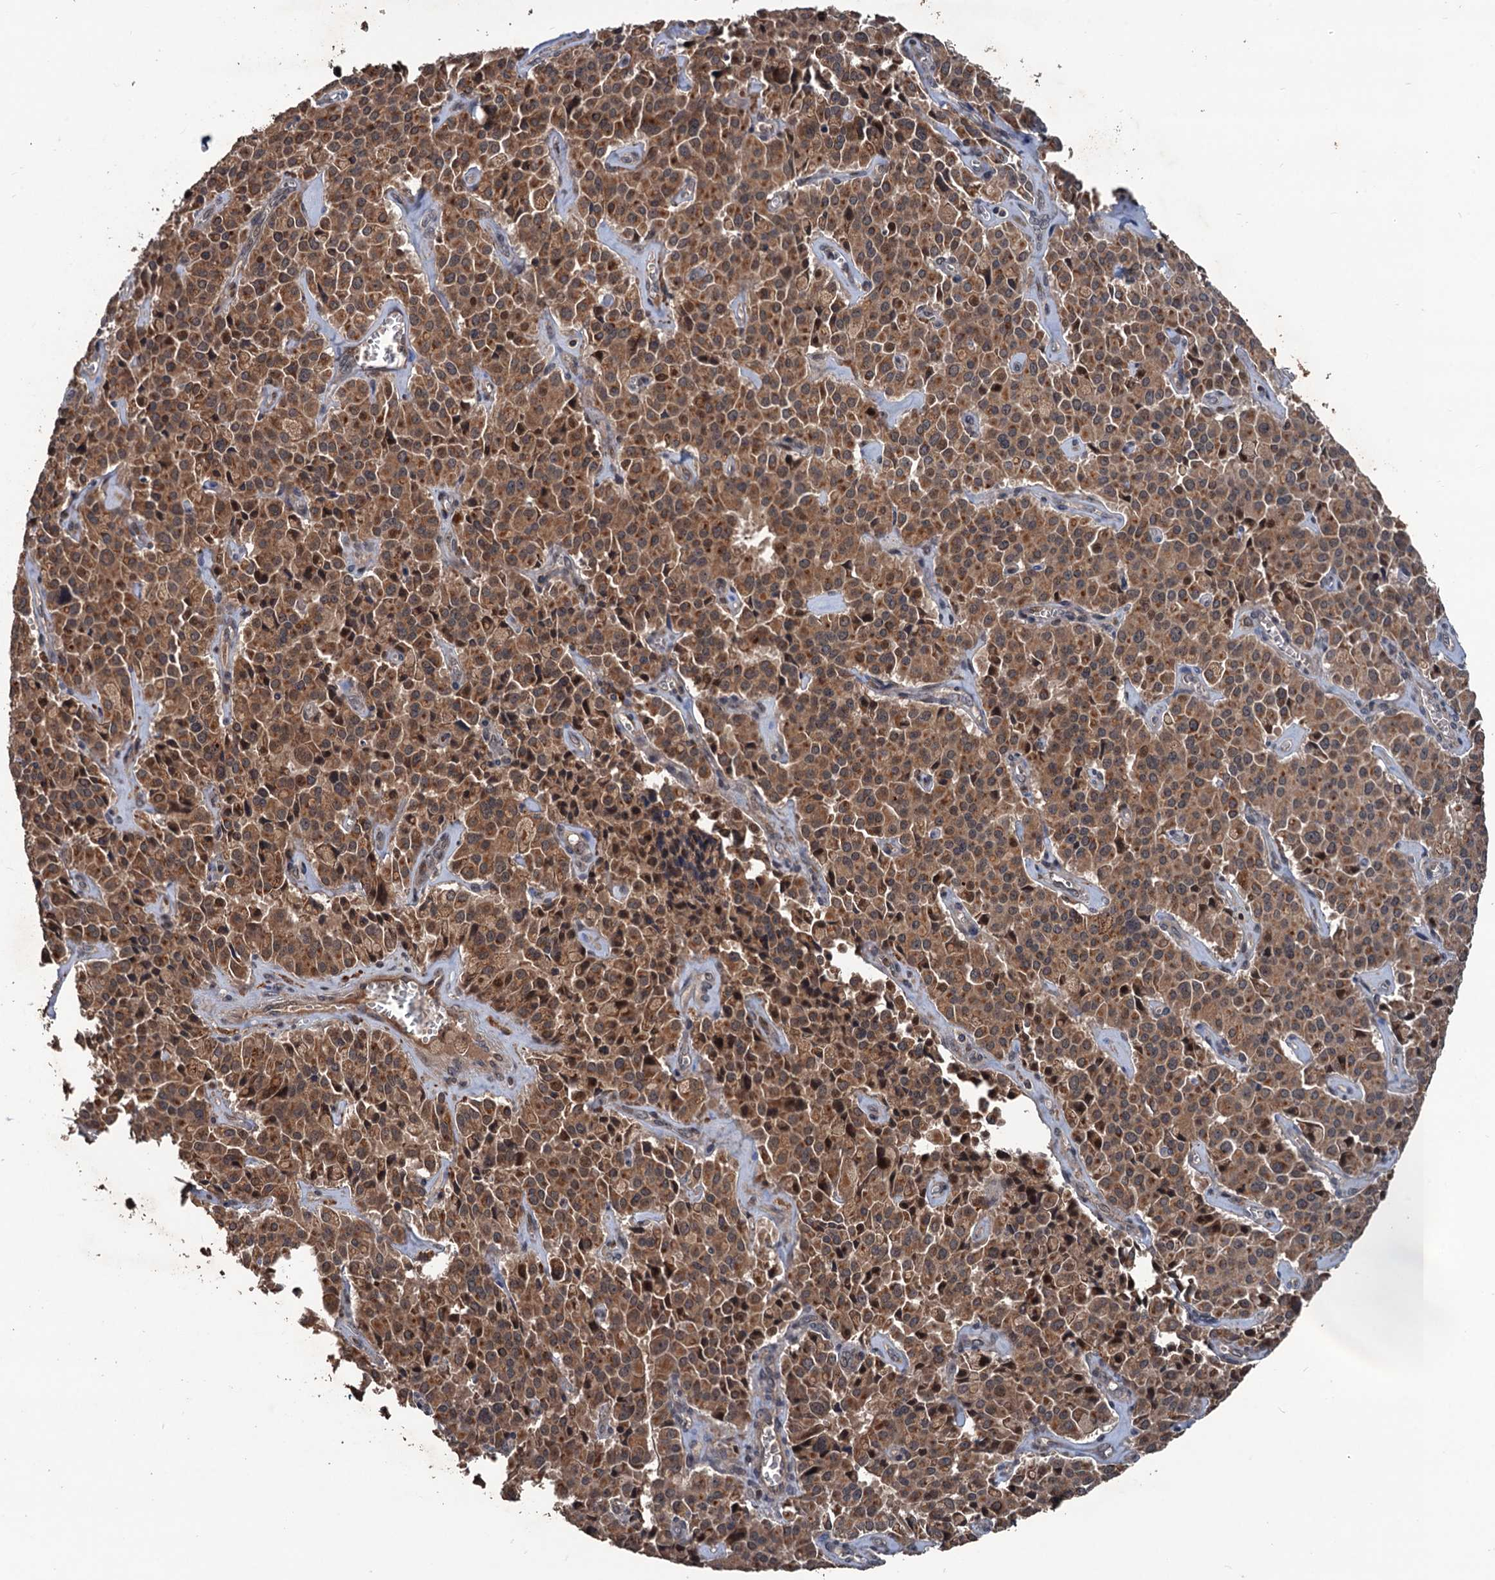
{"staining": {"intensity": "moderate", "quantity": ">75%", "location": "cytoplasmic/membranous"}, "tissue": "pancreatic cancer", "cell_type": "Tumor cells", "image_type": "cancer", "snomed": [{"axis": "morphology", "description": "Adenocarcinoma, NOS"}, {"axis": "topography", "description": "Pancreas"}], "caption": "Moderate cytoplasmic/membranous protein positivity is appreciated in about >75% of tumor cells in pancreatic cancer (adenocarcinoma). The staining is performed using DAB (3,3'-diaminobenzidine) brown chromogen to label protein expression. The nuclei are counter-stained blue using hematoxylin.", "gene": "ZNF438", "patient": {"sex": "male", "age": 65}}